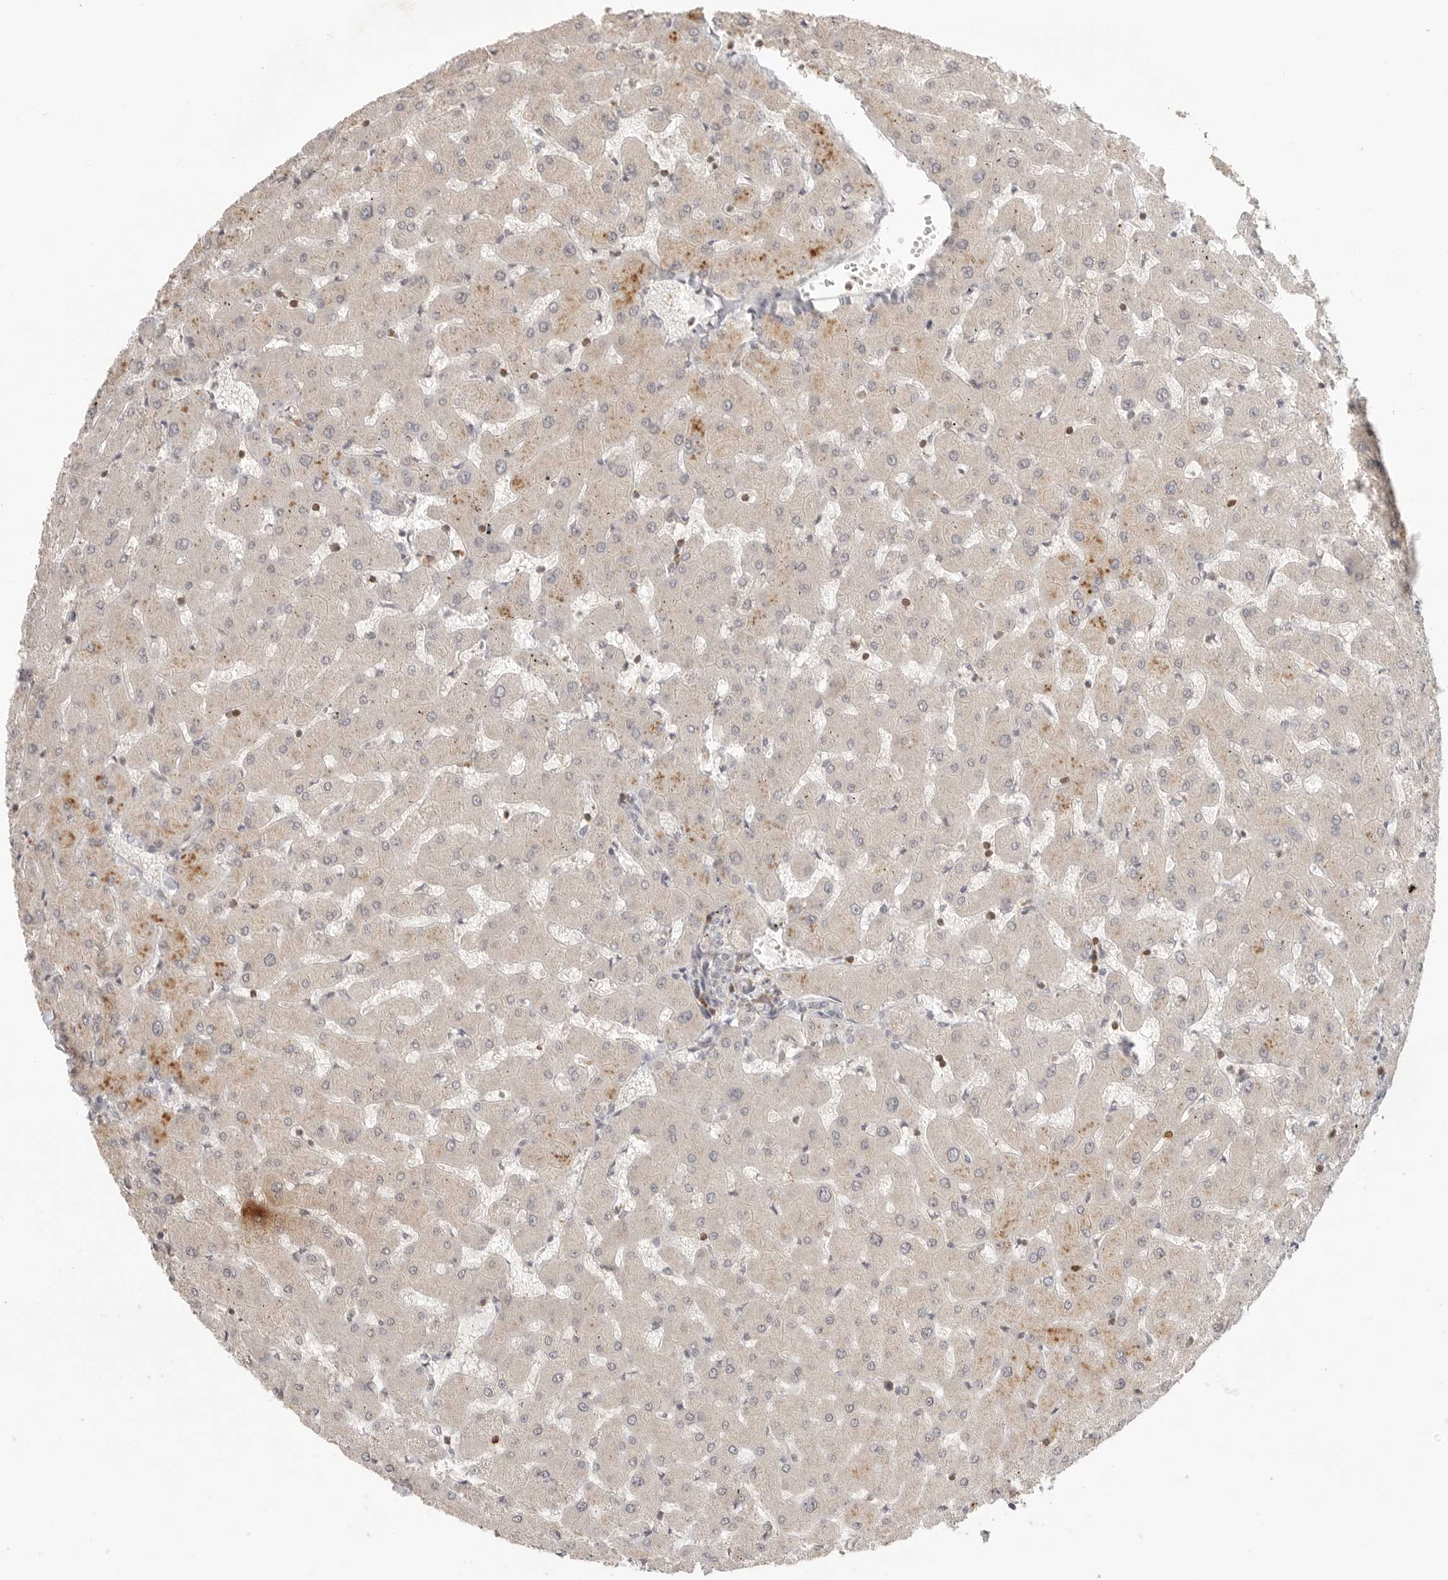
{"staining": {"intensity": "negative", "quantity": "none", "location": "none"}, "tissue": "liver", "cell_type": "Cholangiocytes", "image_type": "normal", "snomed": [{"axis": "morphology", "description": "Normal tissue, NOS"}, {"axis": "topography", "description": "Liver"}], "caption": "A high-resolution micrograph shows immunohistochemistry (IHC) staining of normal liver, which demonstrates no significant staining in cholangiocytes.", "gene": "SH3KBP1", "patient": {"sex": "female", "age": 63}}